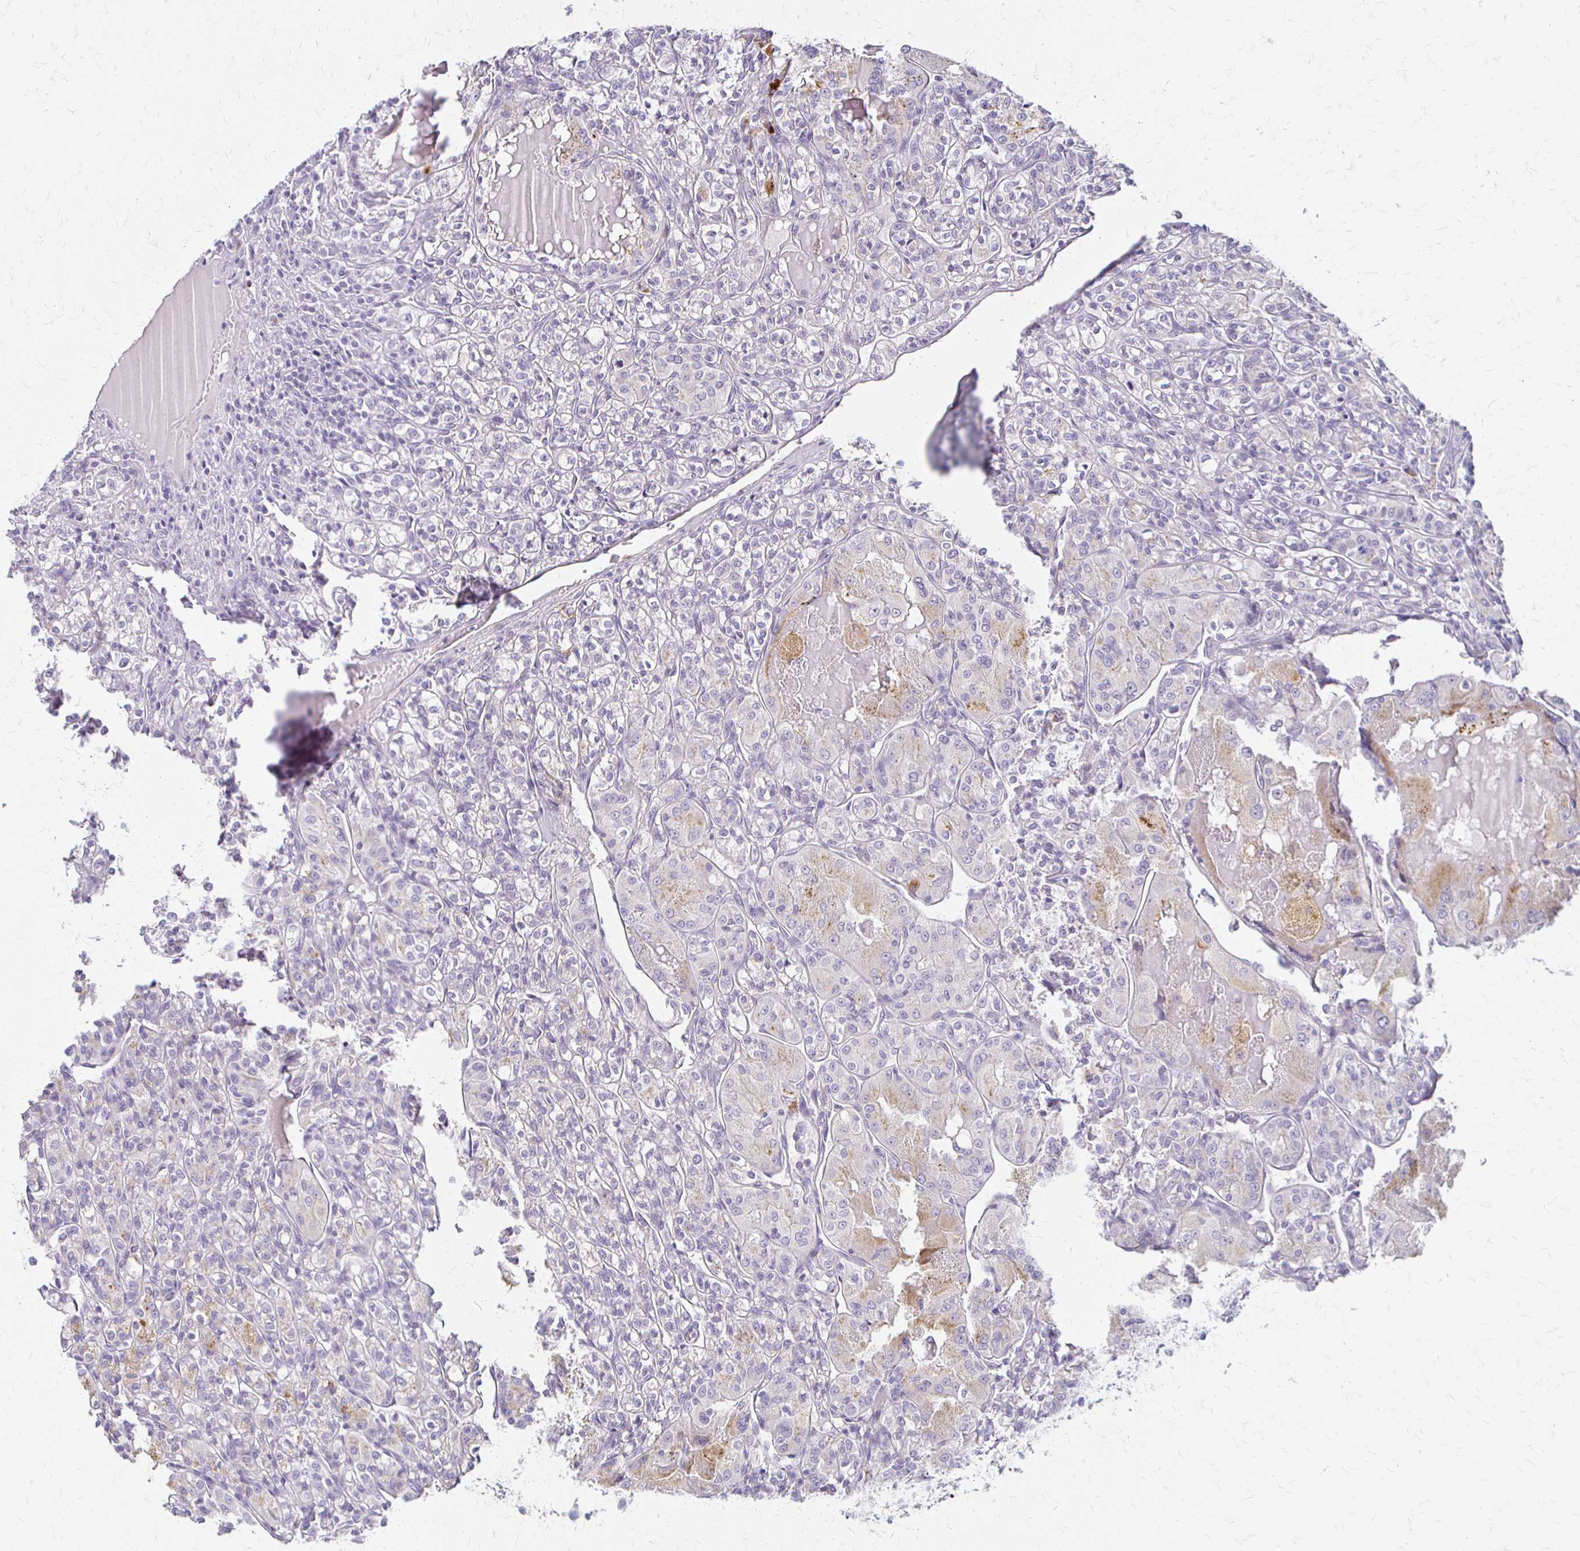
{"staining": {"intensity": "negative", "quantity": "none", "location": "none"}, "tissue": "renal cancer", "cell_type": "Tumor cells", "image_type": "cancer", "snomed": [{"axis": "morphology", "description": "Adenocarcinoma, NOS"}, {"axis": "topography", "description": "Kidney"}], "caption": "High magnification brightfield microscopy of adenocarcinoma (renal) stained with DAB (3,3'-diaminobenzidine) (brown) and counterstained with hematoxylin (blue): tumor cells show no significant positivity. The staining is performed using DAB brown chromogen with nuclei counter-stained in using hematoxylin.", "gene": "ACP5", "patient": {"sex": "male", "age": 36}}